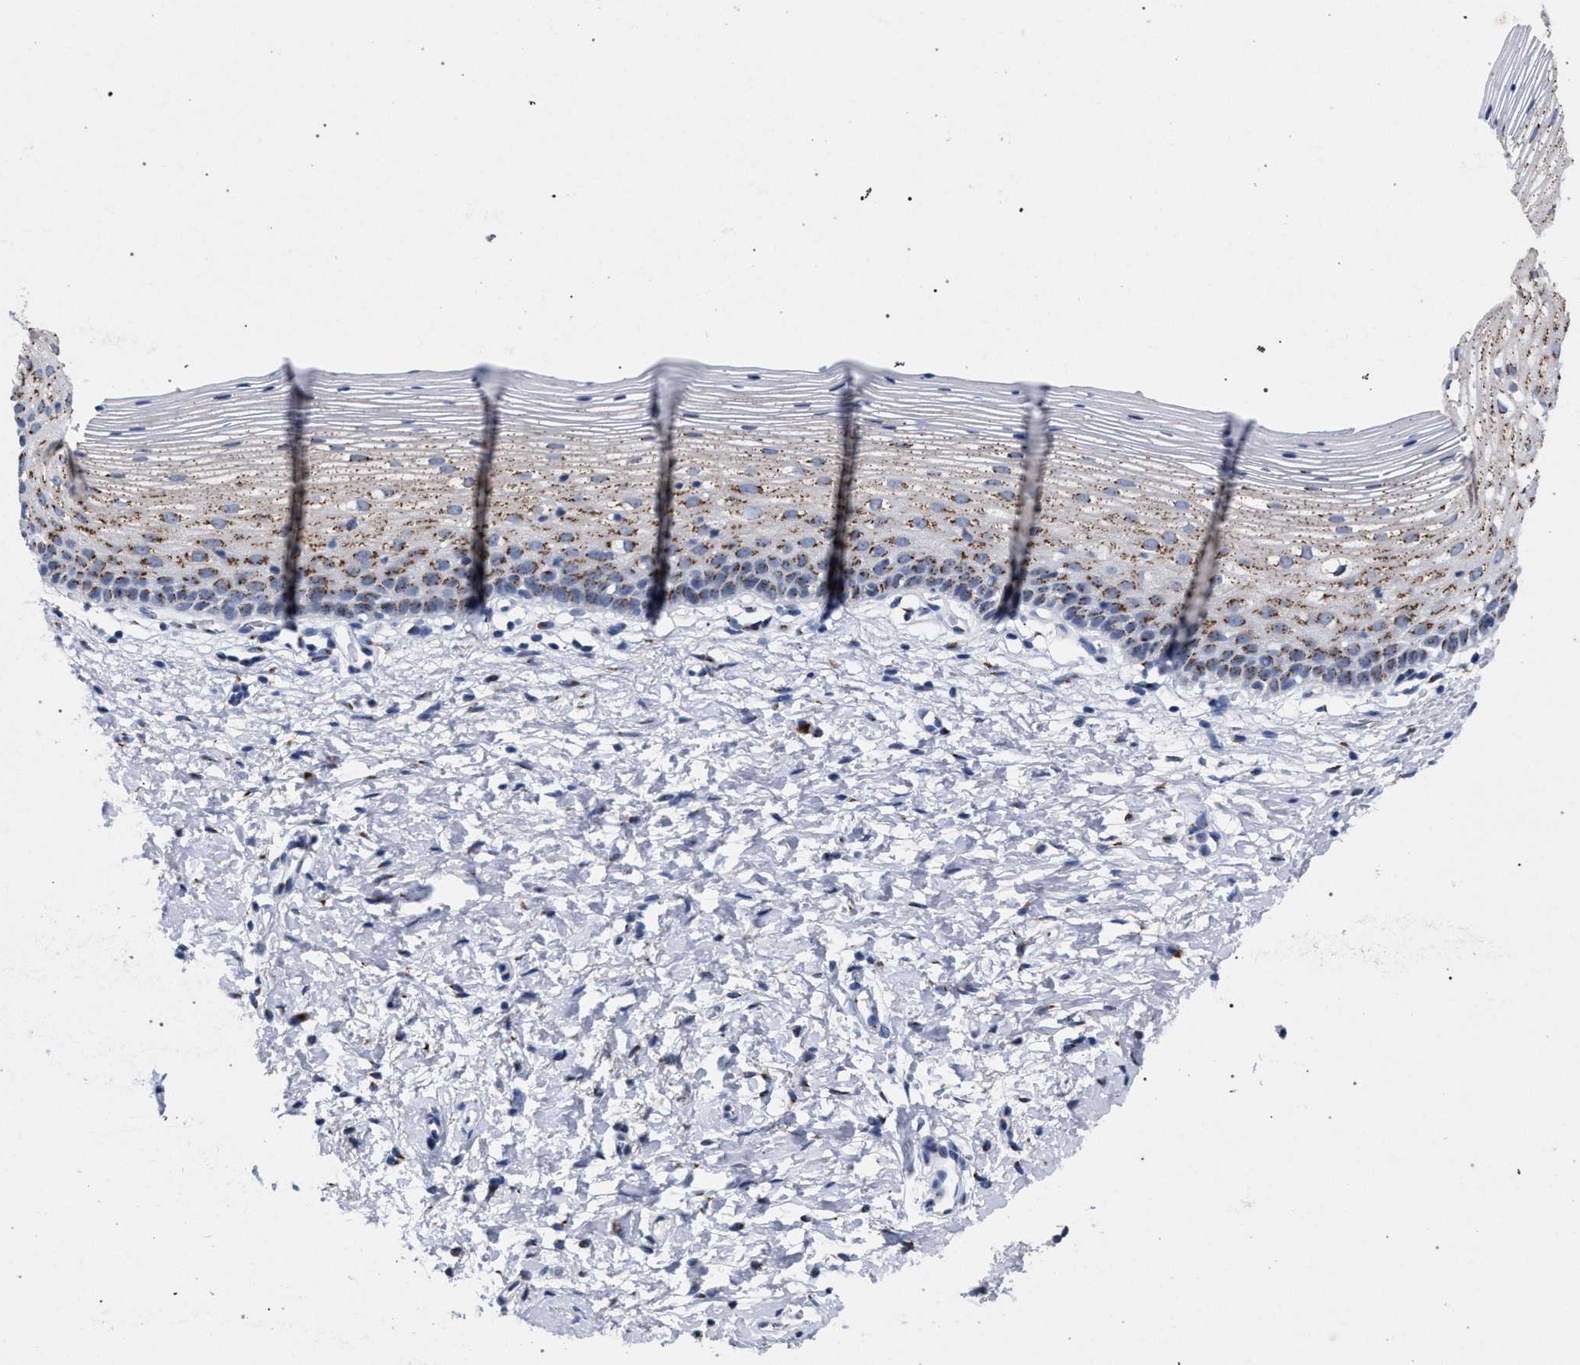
{"staining": {"intensity": "weak", "quantity": "25%-75%", "location": "cytoplasmic/membranous"}, "tissue": "cervix", "cell_type": "Glandular cells", "image_type": "normal", "snomed": [{"axis": "morphology", "description": "Normal tissue, NOS"}, {"axis": "topography", "description": "Cervix"}], "caption": "Brown immunohistochemical staining in normal cervix reveals weak cytoplasmic/membranous staining in about 25%-75% of glandular cells. The protein of interest is shown in brown color, while the nuclei are stained blue.", "gene": "GOLGA2", "patient": {"sex": "female", "age": 72}}